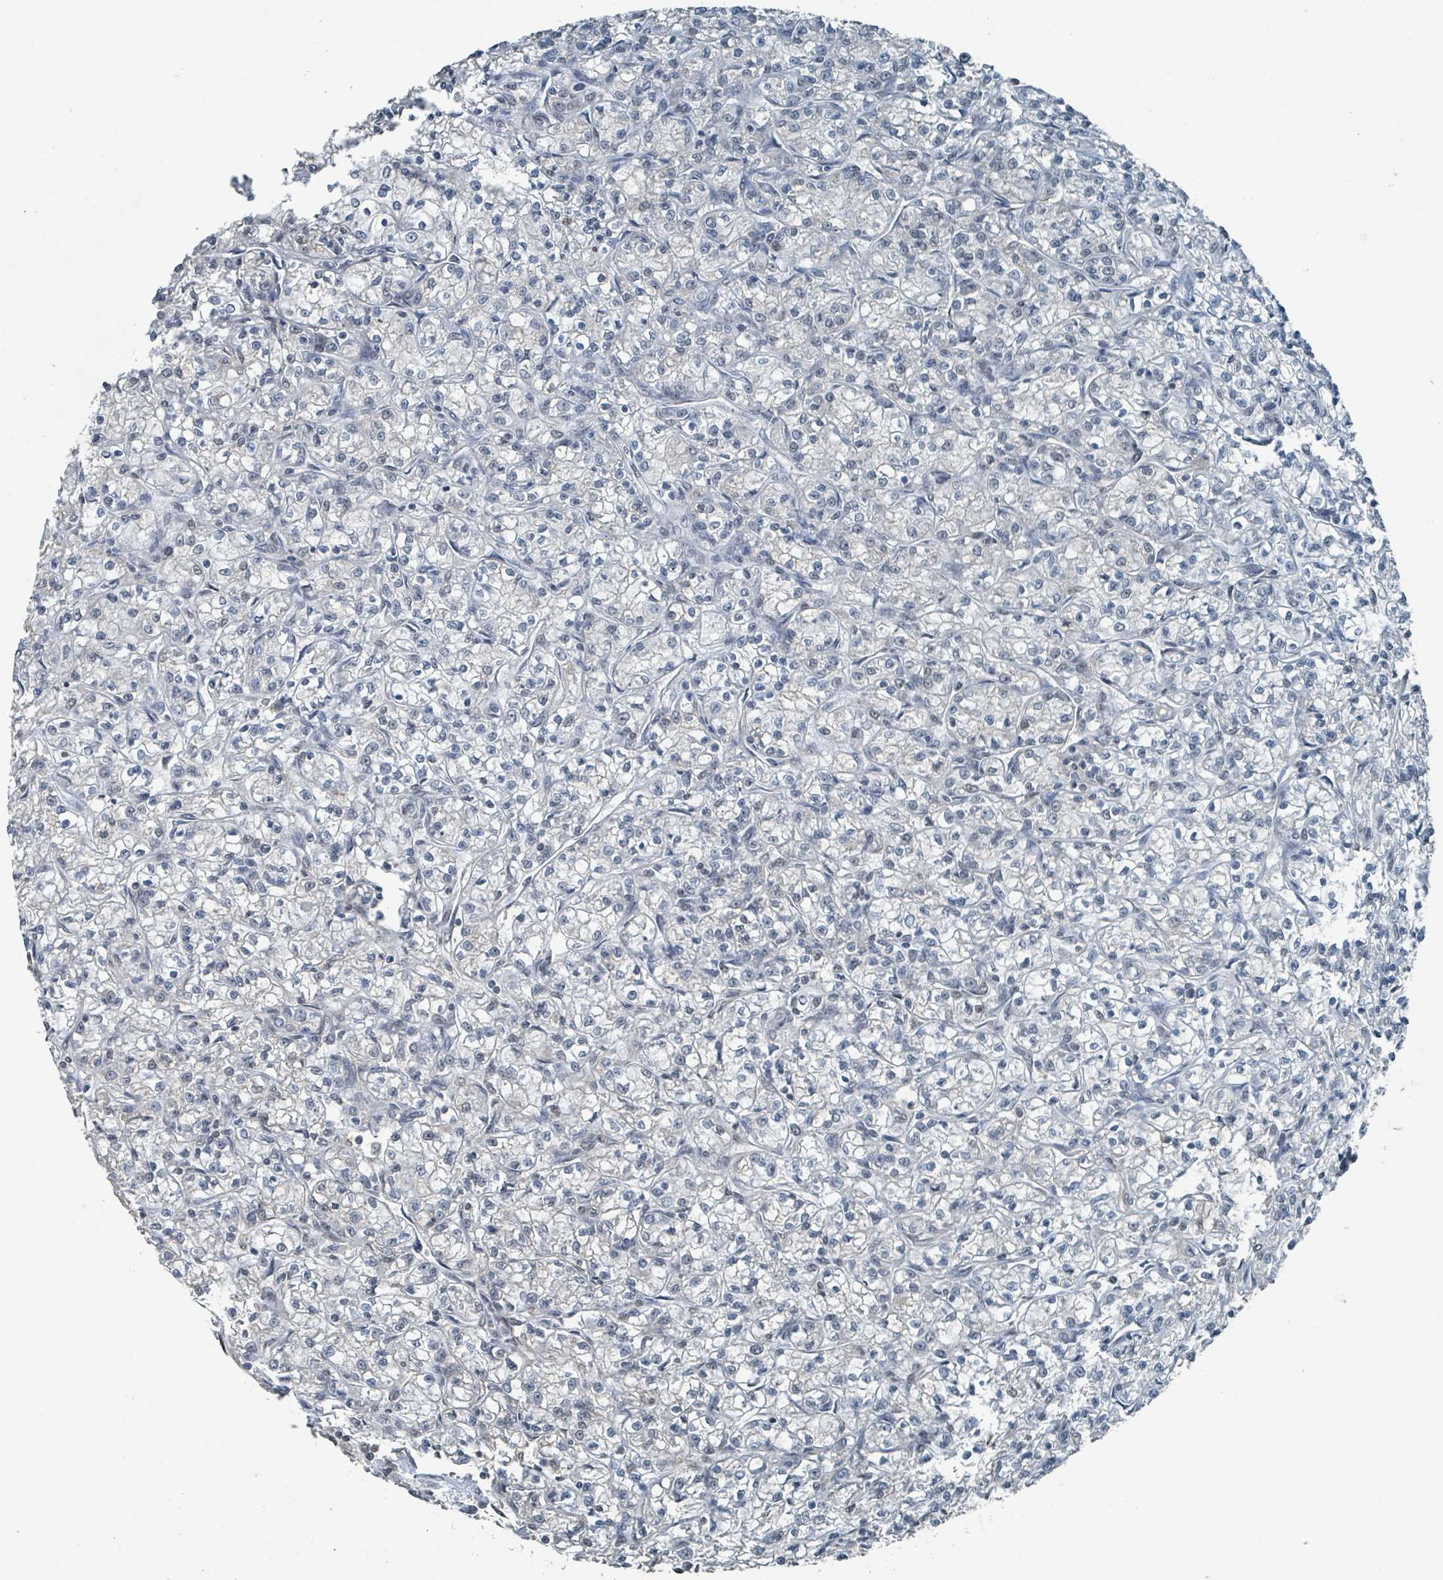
{"staining": {"intensity": "negative", "quantity": "none", "location": "none"}, "tissue": "renal cancer", "cell_type": "Tumor cells", "image_type": "cancer", "snomed": [{"axis": "morphology", "description": "Adenocarcinoma, NOS"}, {"axis": "topography", "description": "Kidney"}], "caption": "IHC image of human renal cancer stained for a protein (brown), which demonstrates no positivity in tumor cells.", "gene": "PHIP", "patient": {"sex": "female", "age": 59}}